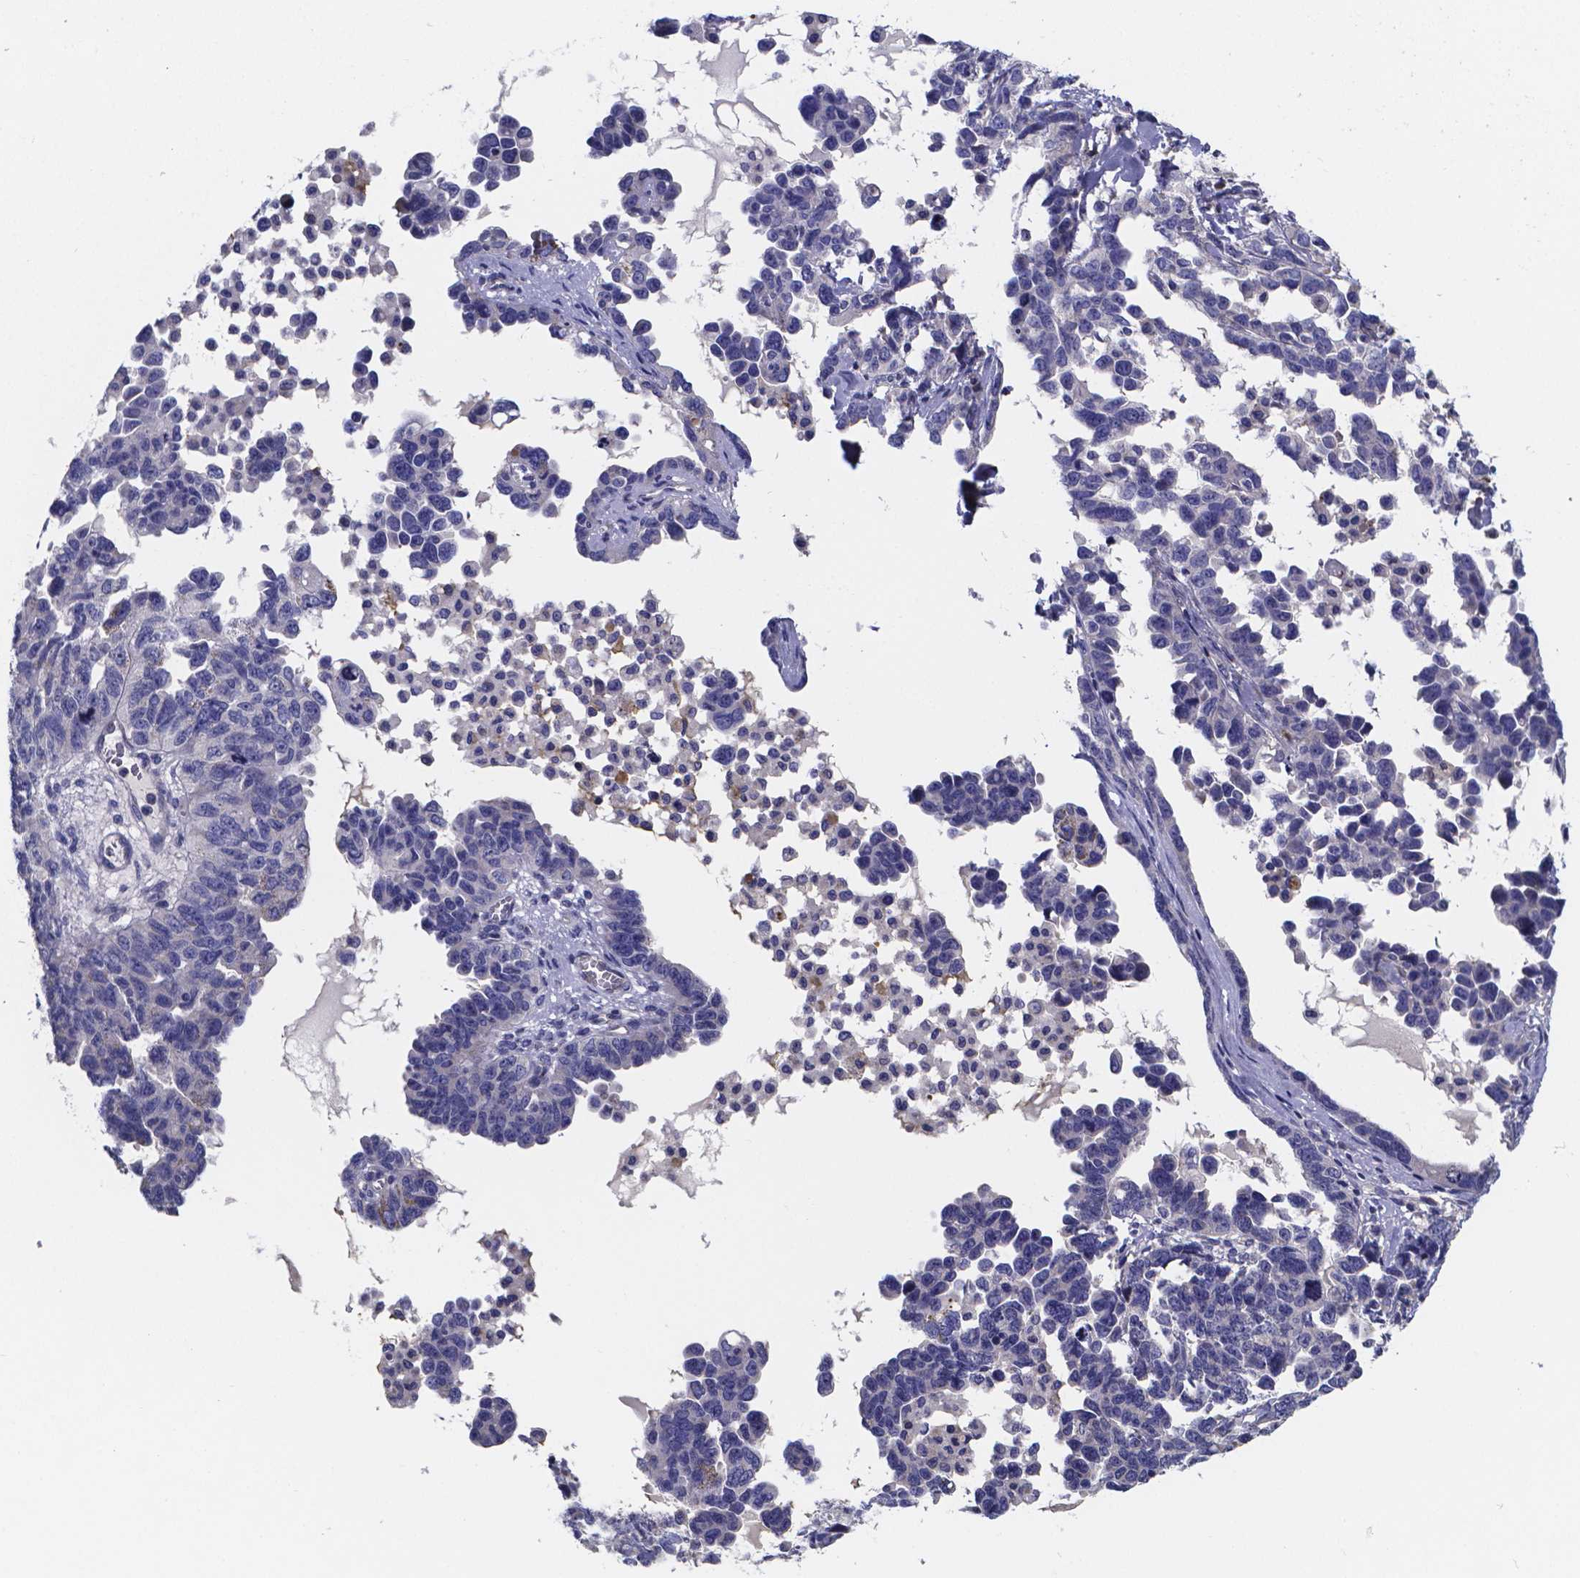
{"staining": {"intensity": "negative", "quantity": "none", "location": "none"}, "tissue": "ovarian cancer", "cell_type": "Tumor cells", "image_type": "cancer", "snomed": [{"axis": "morphology", "description": "Cystadenocarcinoma, serous, NOS"}, {"axis": "topography", "description": "Ovary"}], "caption": "Immunohistochemical staining of human ovarian serous cystadenocarcinoma demonstrates no significant expression in tumor cells. (Brightfield microscopy of DAB (3,3'-diaminobenzidine) immunohistochemistry at high magnification).", "gene": "SFRP4", "patient": {"sex": "female", "age": 69}}